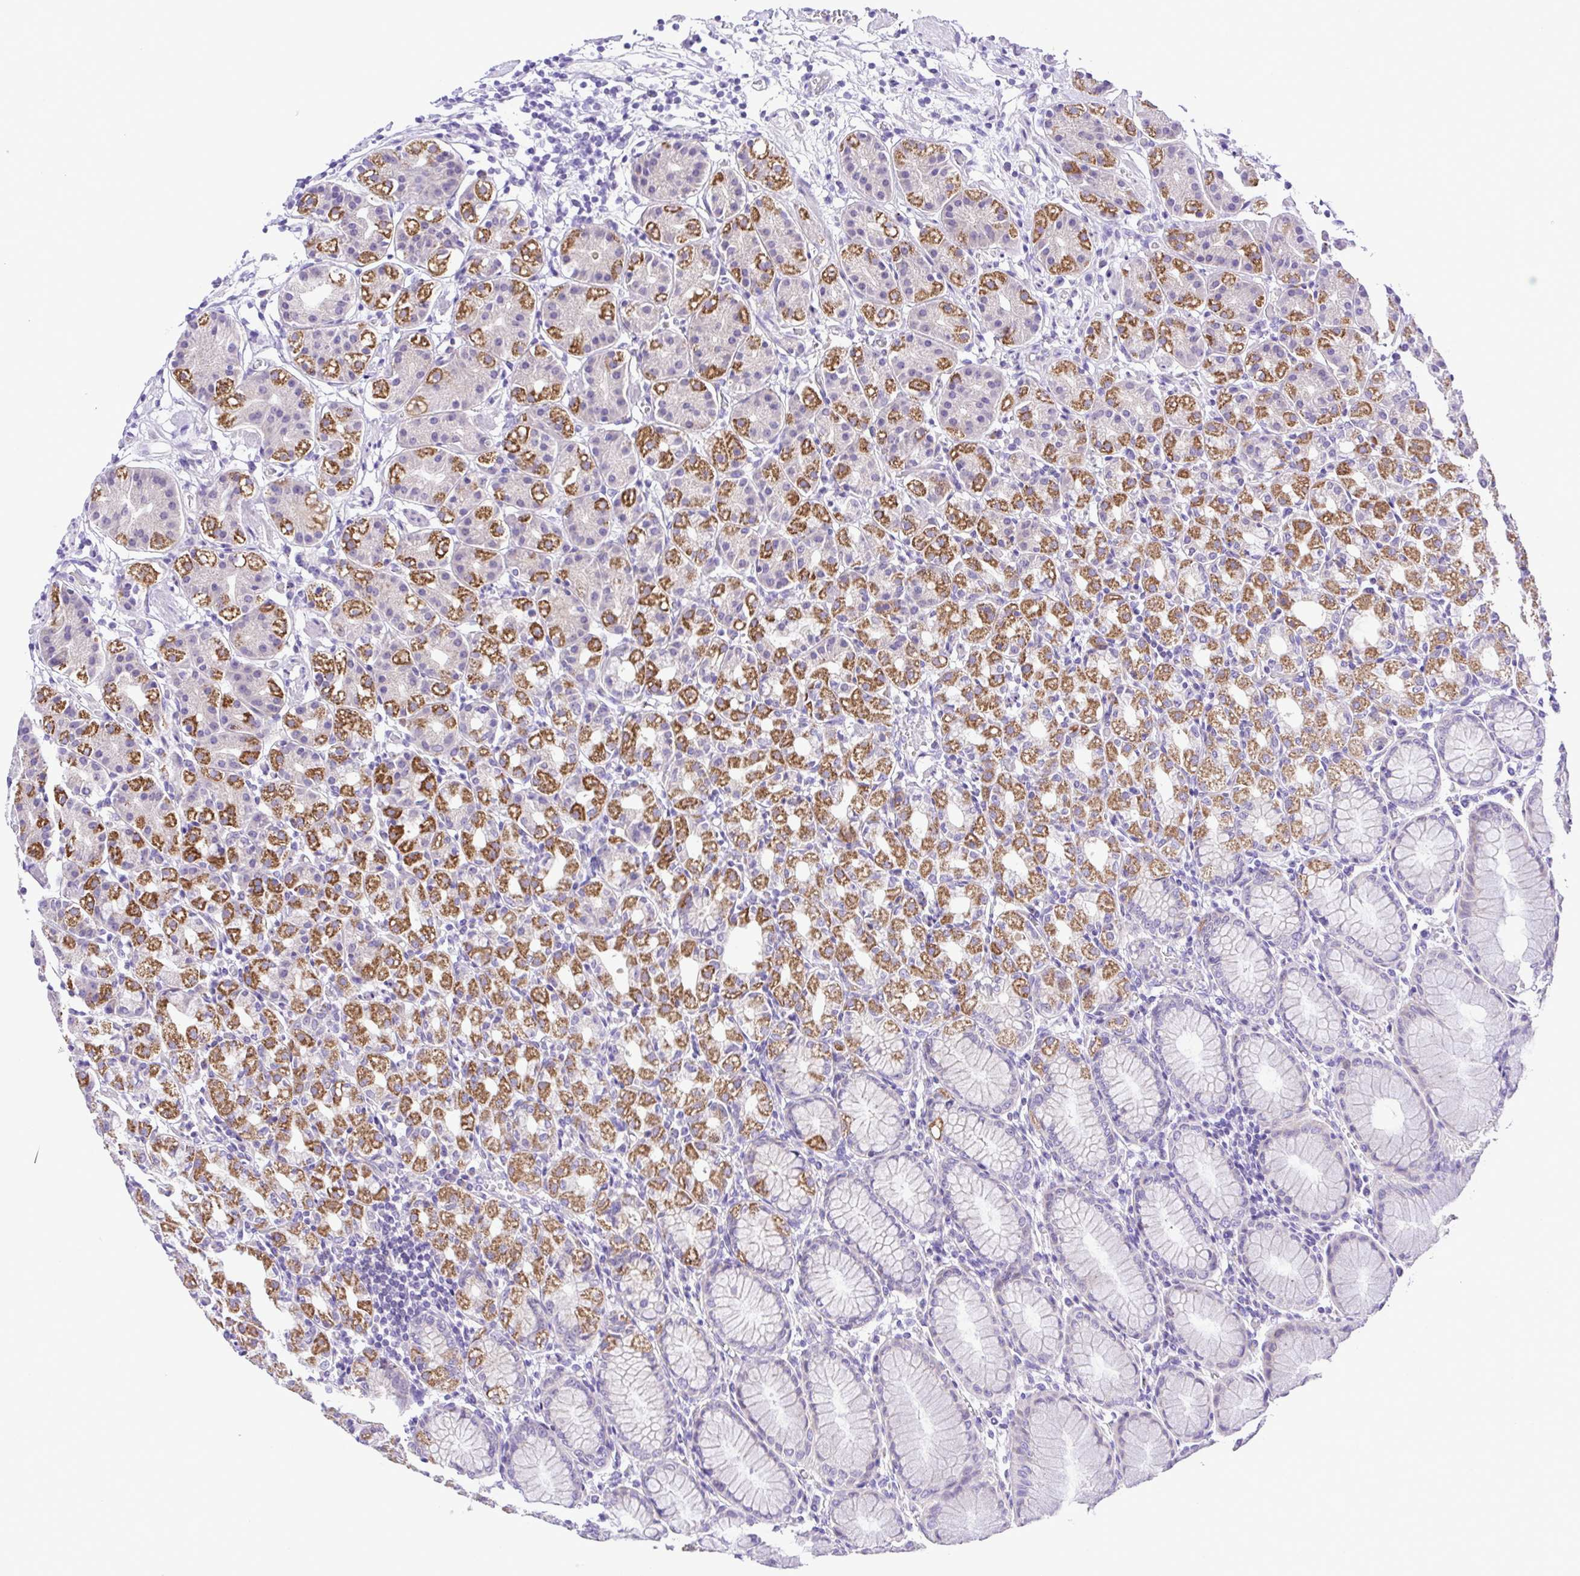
{"staining": {"intensity": "moderate", "quantity": "25%-75%", "location": "cytoplasmic/membranous"}, "tissue": "stomach", "cell_type": "Glandular cells", "image_type": "normal", "snomed": [{"axis": "morphology", "description": "Normal tissue, NOS"}, {"axis": "topography", "description": "Stomach"}], "caption": "A brown stain highlights moderate cytoplasmic/membranous expression of a protein in glandular cells of benign human stomach. Ihc stains the protein of interest in brown and the nuclei are stained blue.", "gene": "SYT1", "patient": {"sex": "female", "age": 57}}